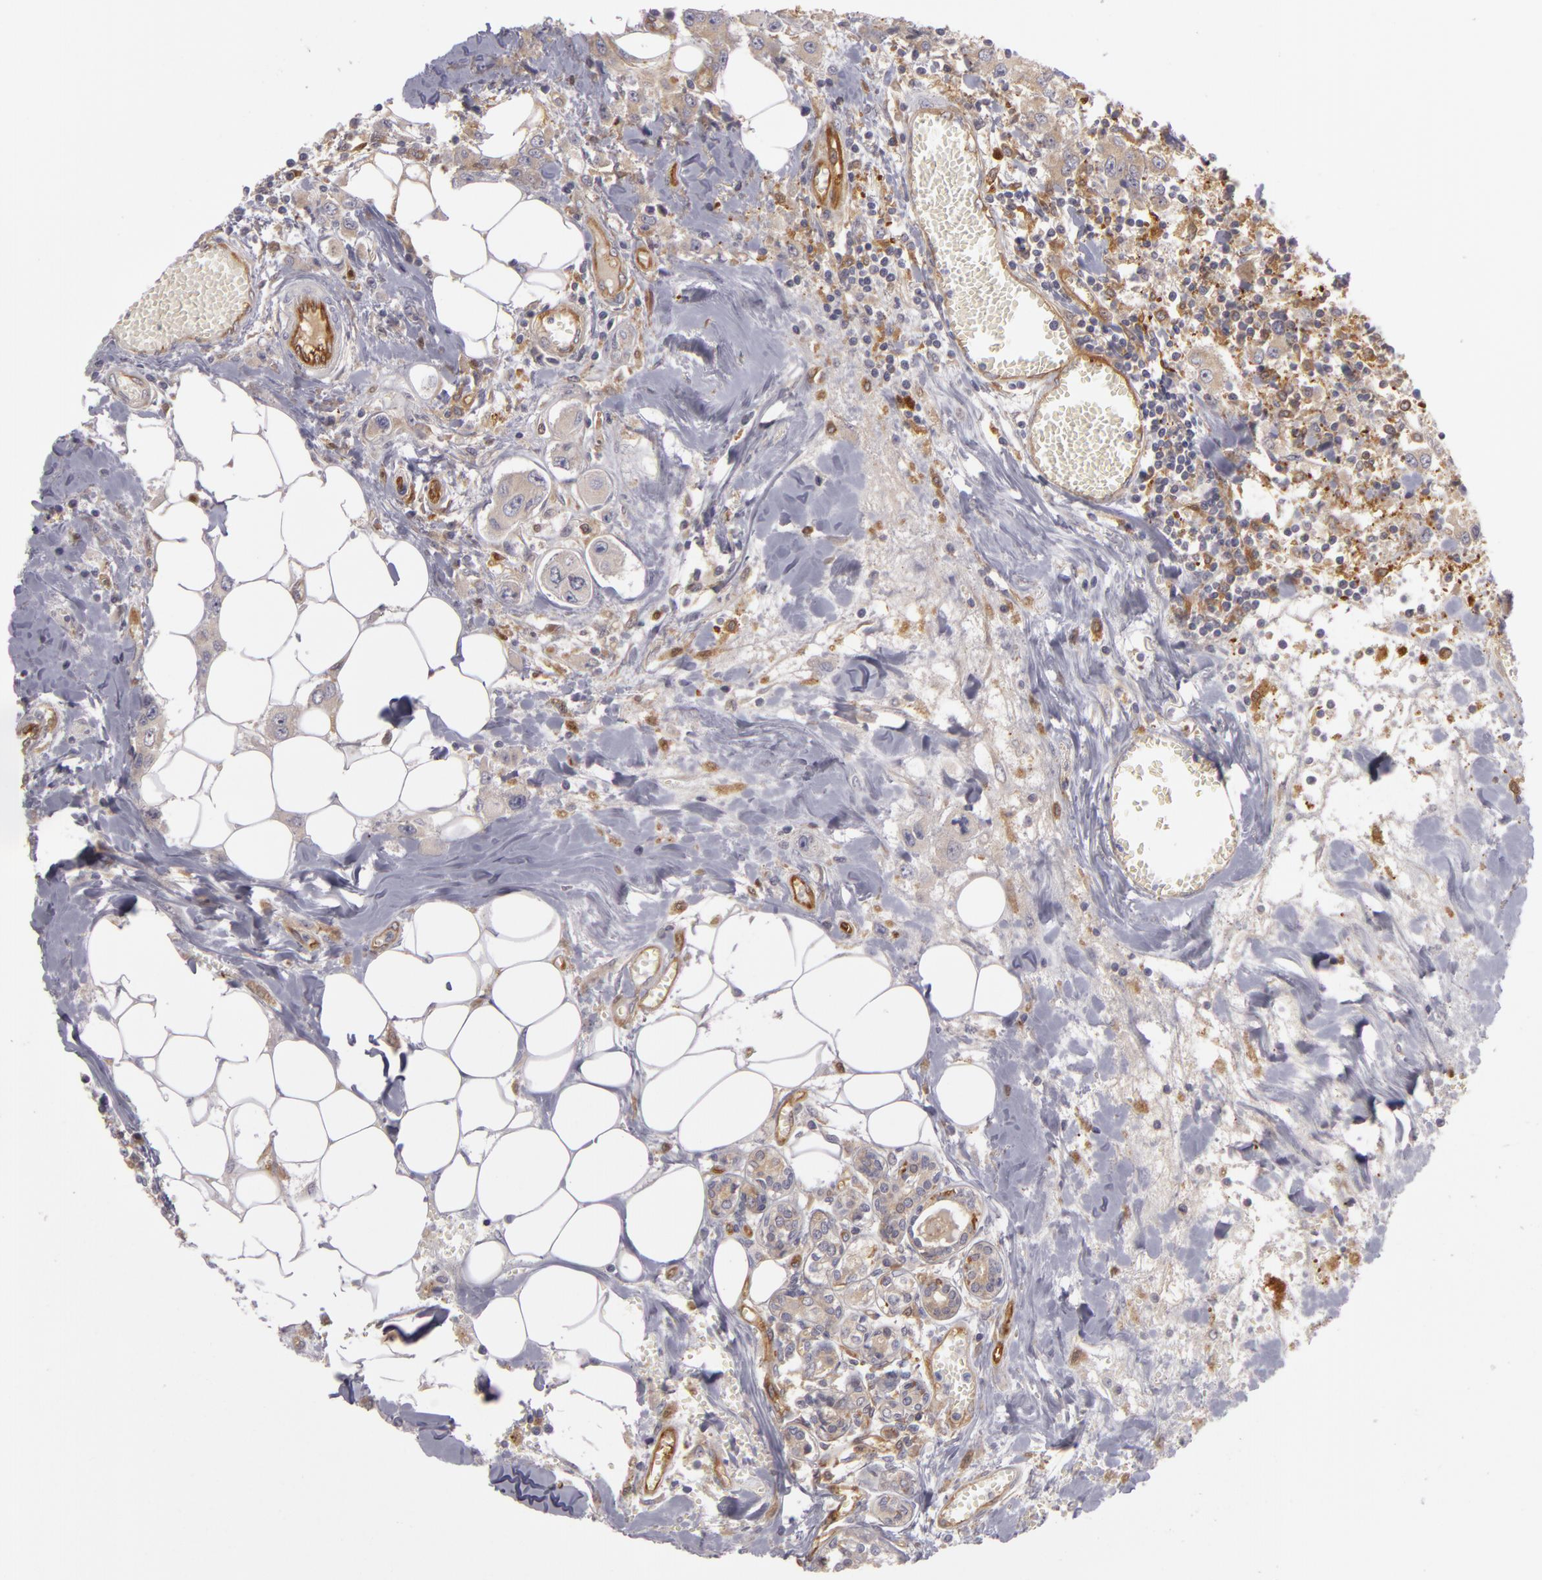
{"staining": {"intensity": "weak", "quantity": "25%-75%", "location": "cytoplasmic/membranous"}, "tissue": "breast cancer", "cell_type": "Tumor cells", "image_type": "cancer", "snomed": [{"axis": "morphology", "description": "Duct carcinoma"}, {"axis": "topography", "description": "Breast"}], "caption": "Protein positivity by immunohistochemistry (IHC) displays weak cytoplasmic/membranous positivity in about 25%-75% of tumor cells in breast cancer.", "gene": "ZNF229", "patient": {"sex": "female", "age": 58}}